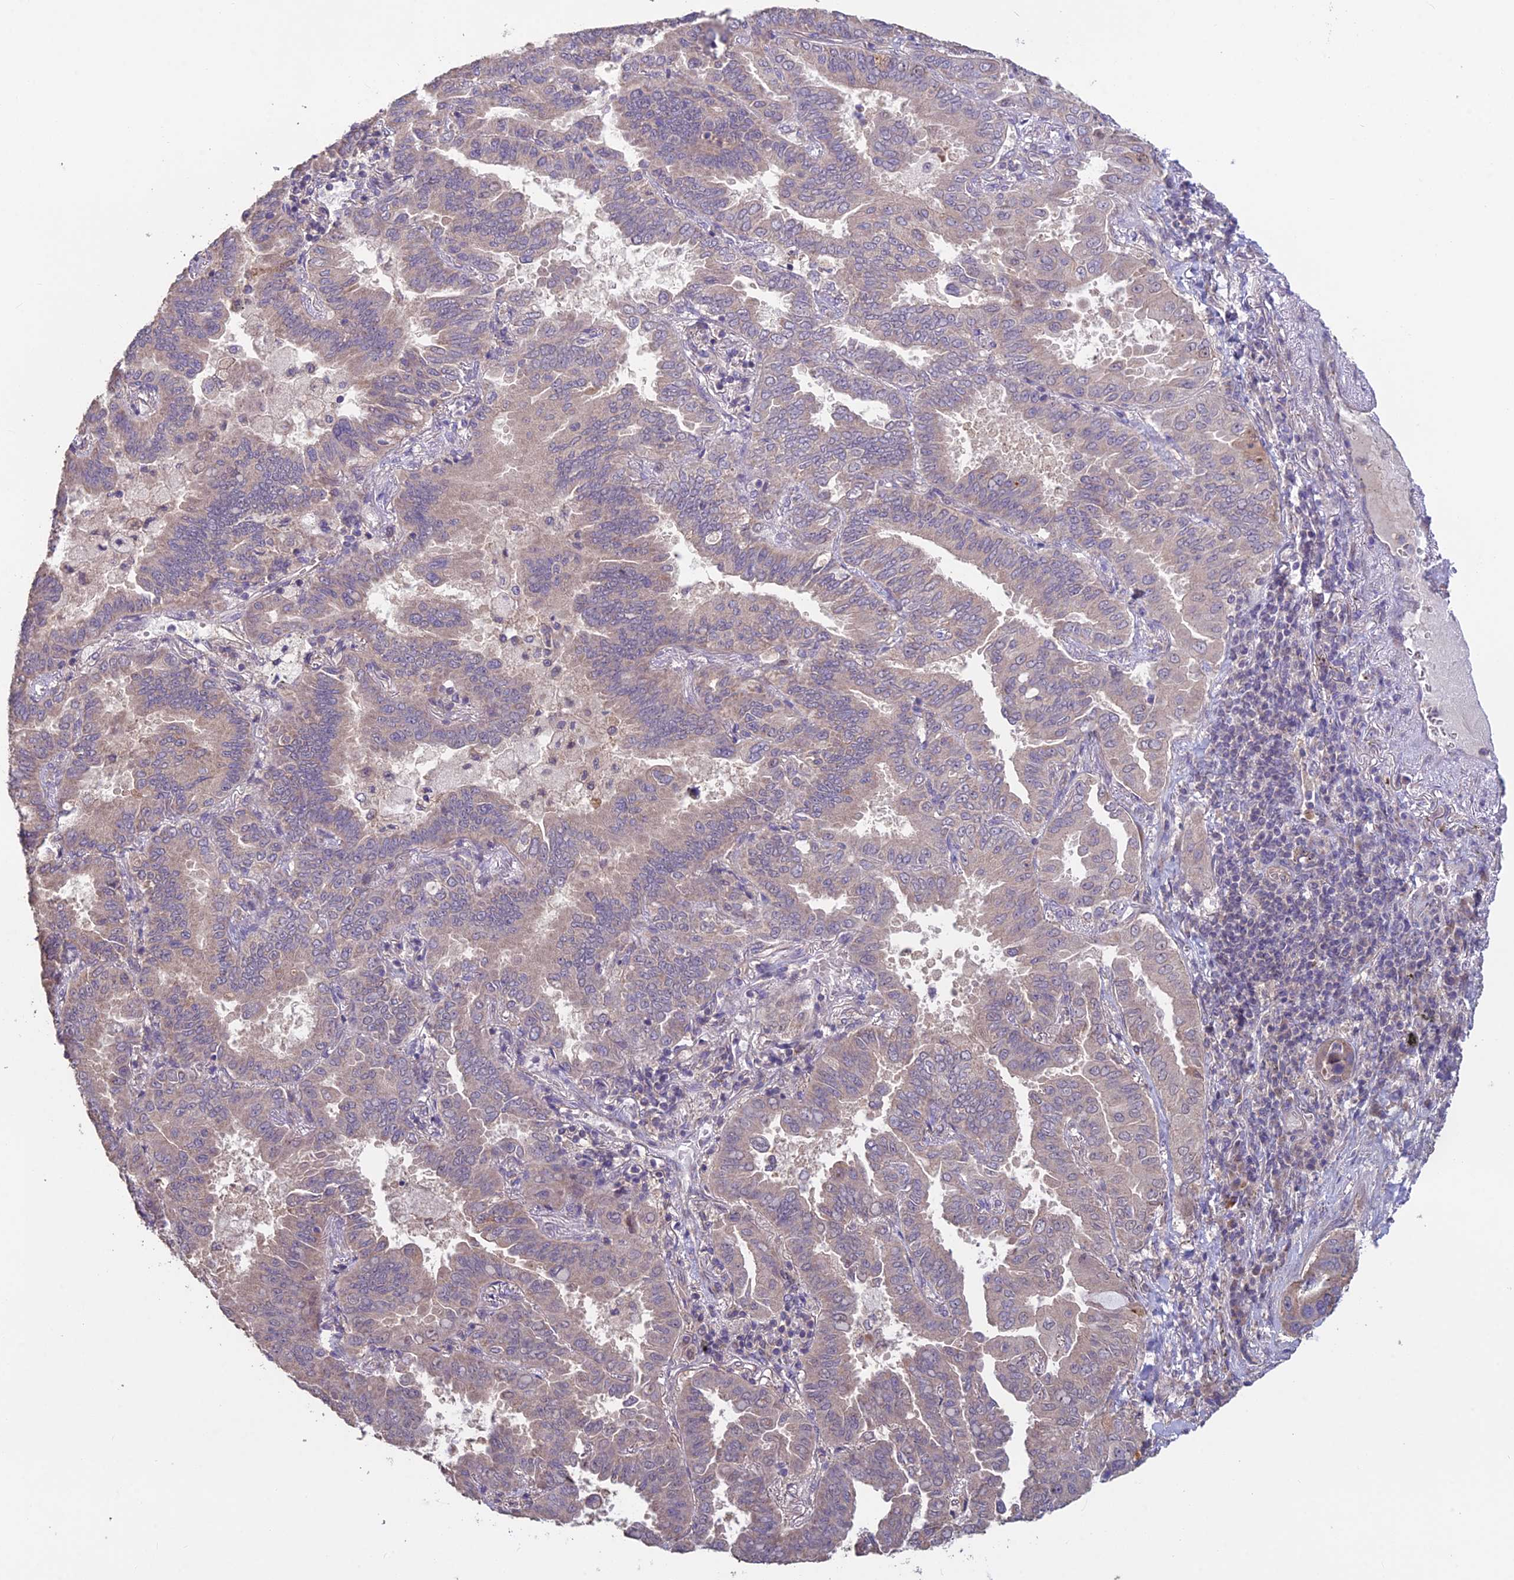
{"staining": {"intensity": "moderate", "quantity": ">75%", "location": "cytoplasmic/membranous"}, "tissue": "lung cancer", "cell_type": "Tumor cells", "image_type": "cancer", "snomed": [{"axis": "morphology", "description": "Adenocarcinoma, NOS"}, {"axis": "topography", "description": "Lung"}], "caption": "Human lung adenocarcinoma stained with a brown dye exhibits moderate cytoplasmic/membranous positive staining in approximately >75% of tumor cells.", "gene": "SHISA5", "patient": {"sex": "male", "age": 64}}